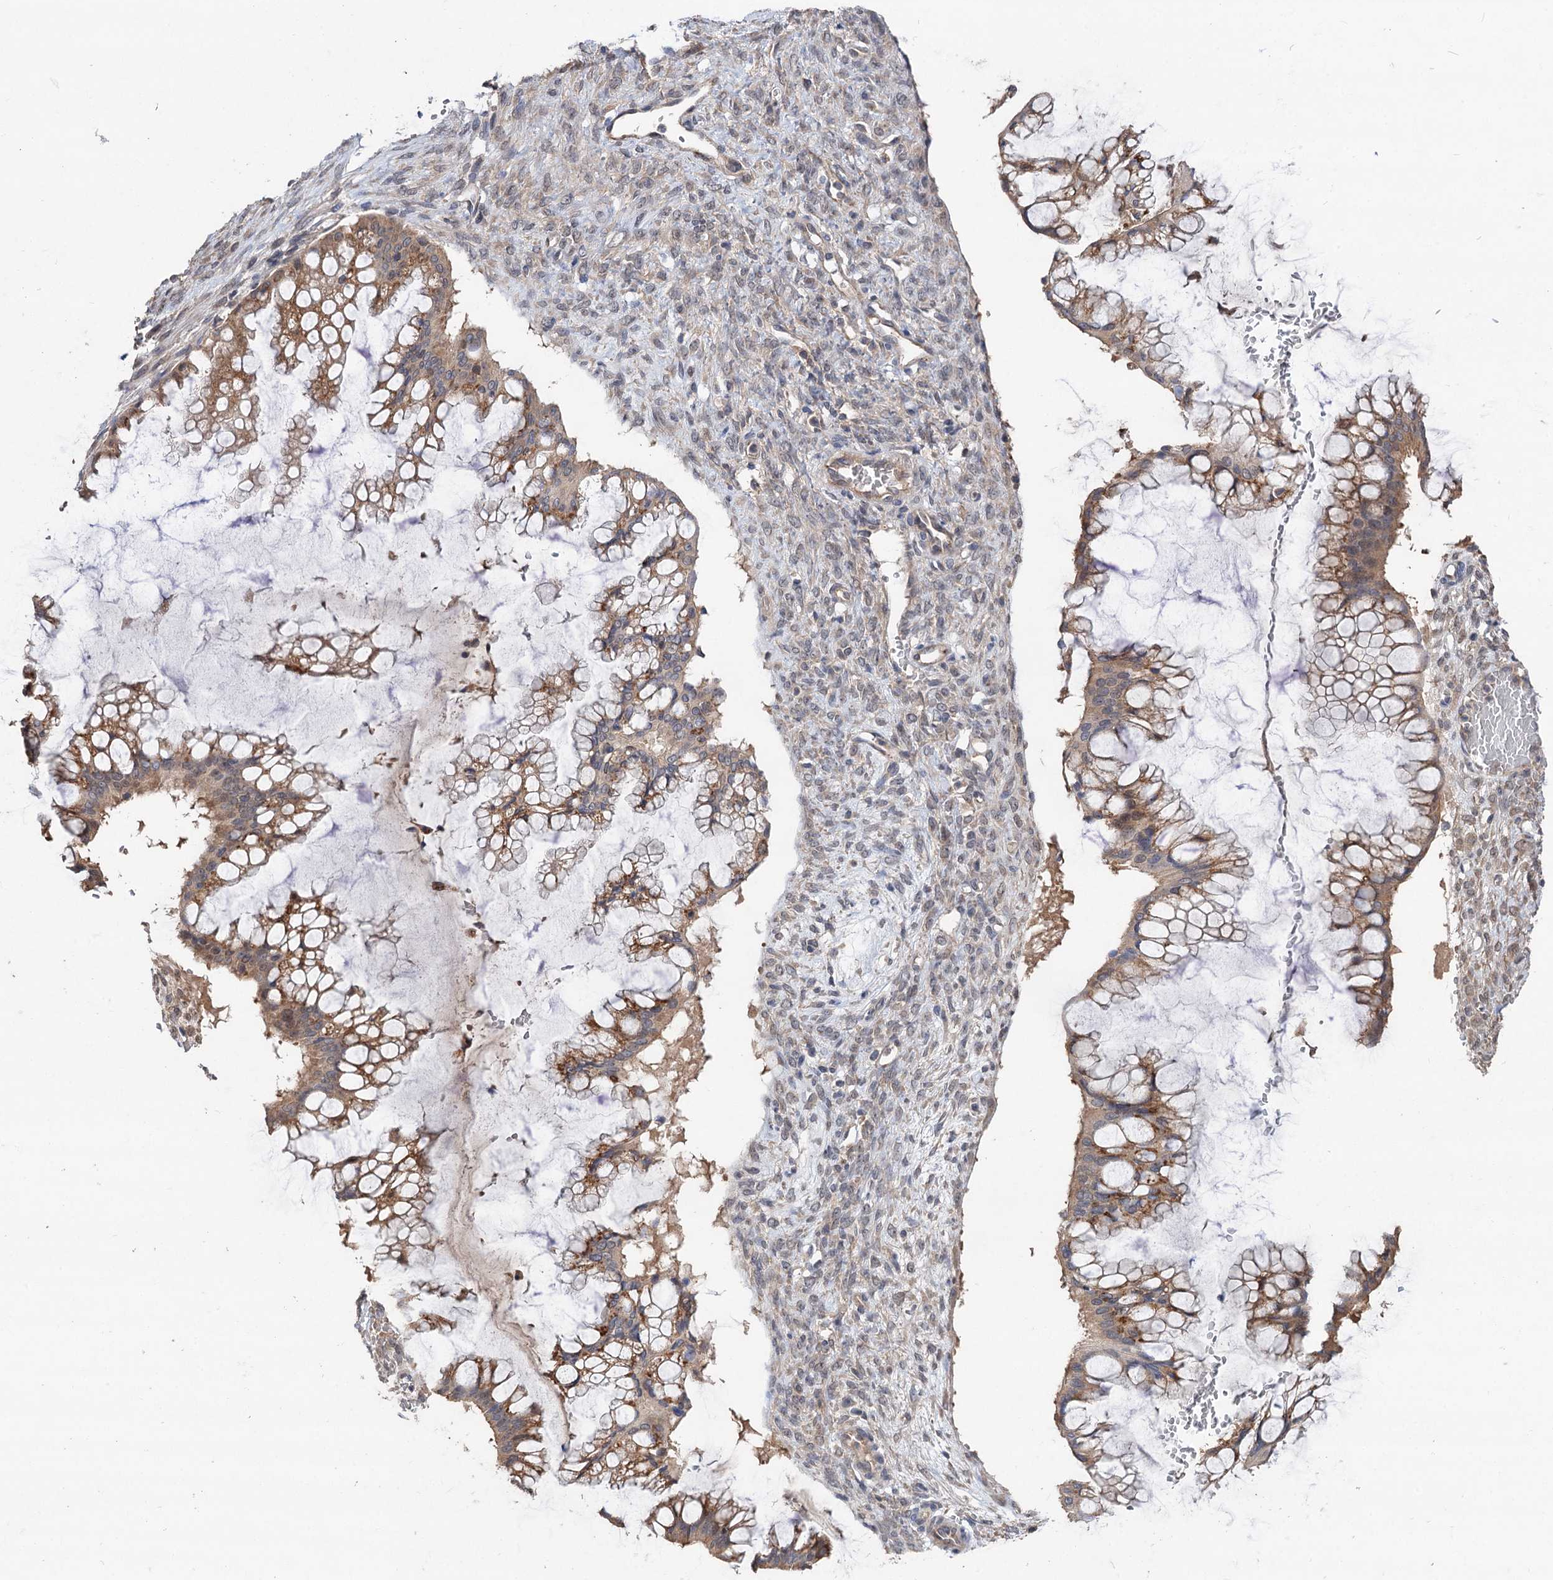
{"staining": {"intensity": "moderate", "quantity": ">75%", "location": "cytoplasmic/membranous"}, "tissue": "ovarian cancer", "cell_type": "Tumor cells", "image_type": "cancer", "snomed": [{"axis": "morphology", "description": "Cystadenocarcinoma, mucinous, NOS"}, {"axis": "topography", "description": "Ovary"}], "caption": "High-power microscopy captured an immunohistochemistry image of ovarian mucinous cystadenocarcinoma, revealing moderate cytoplasmic/membranous staining in approximately >75% of tumor cells. Nuclei are stained in blue.", "gene": "NUDCD2", "patient": {"sex": "female", "age": 73}}